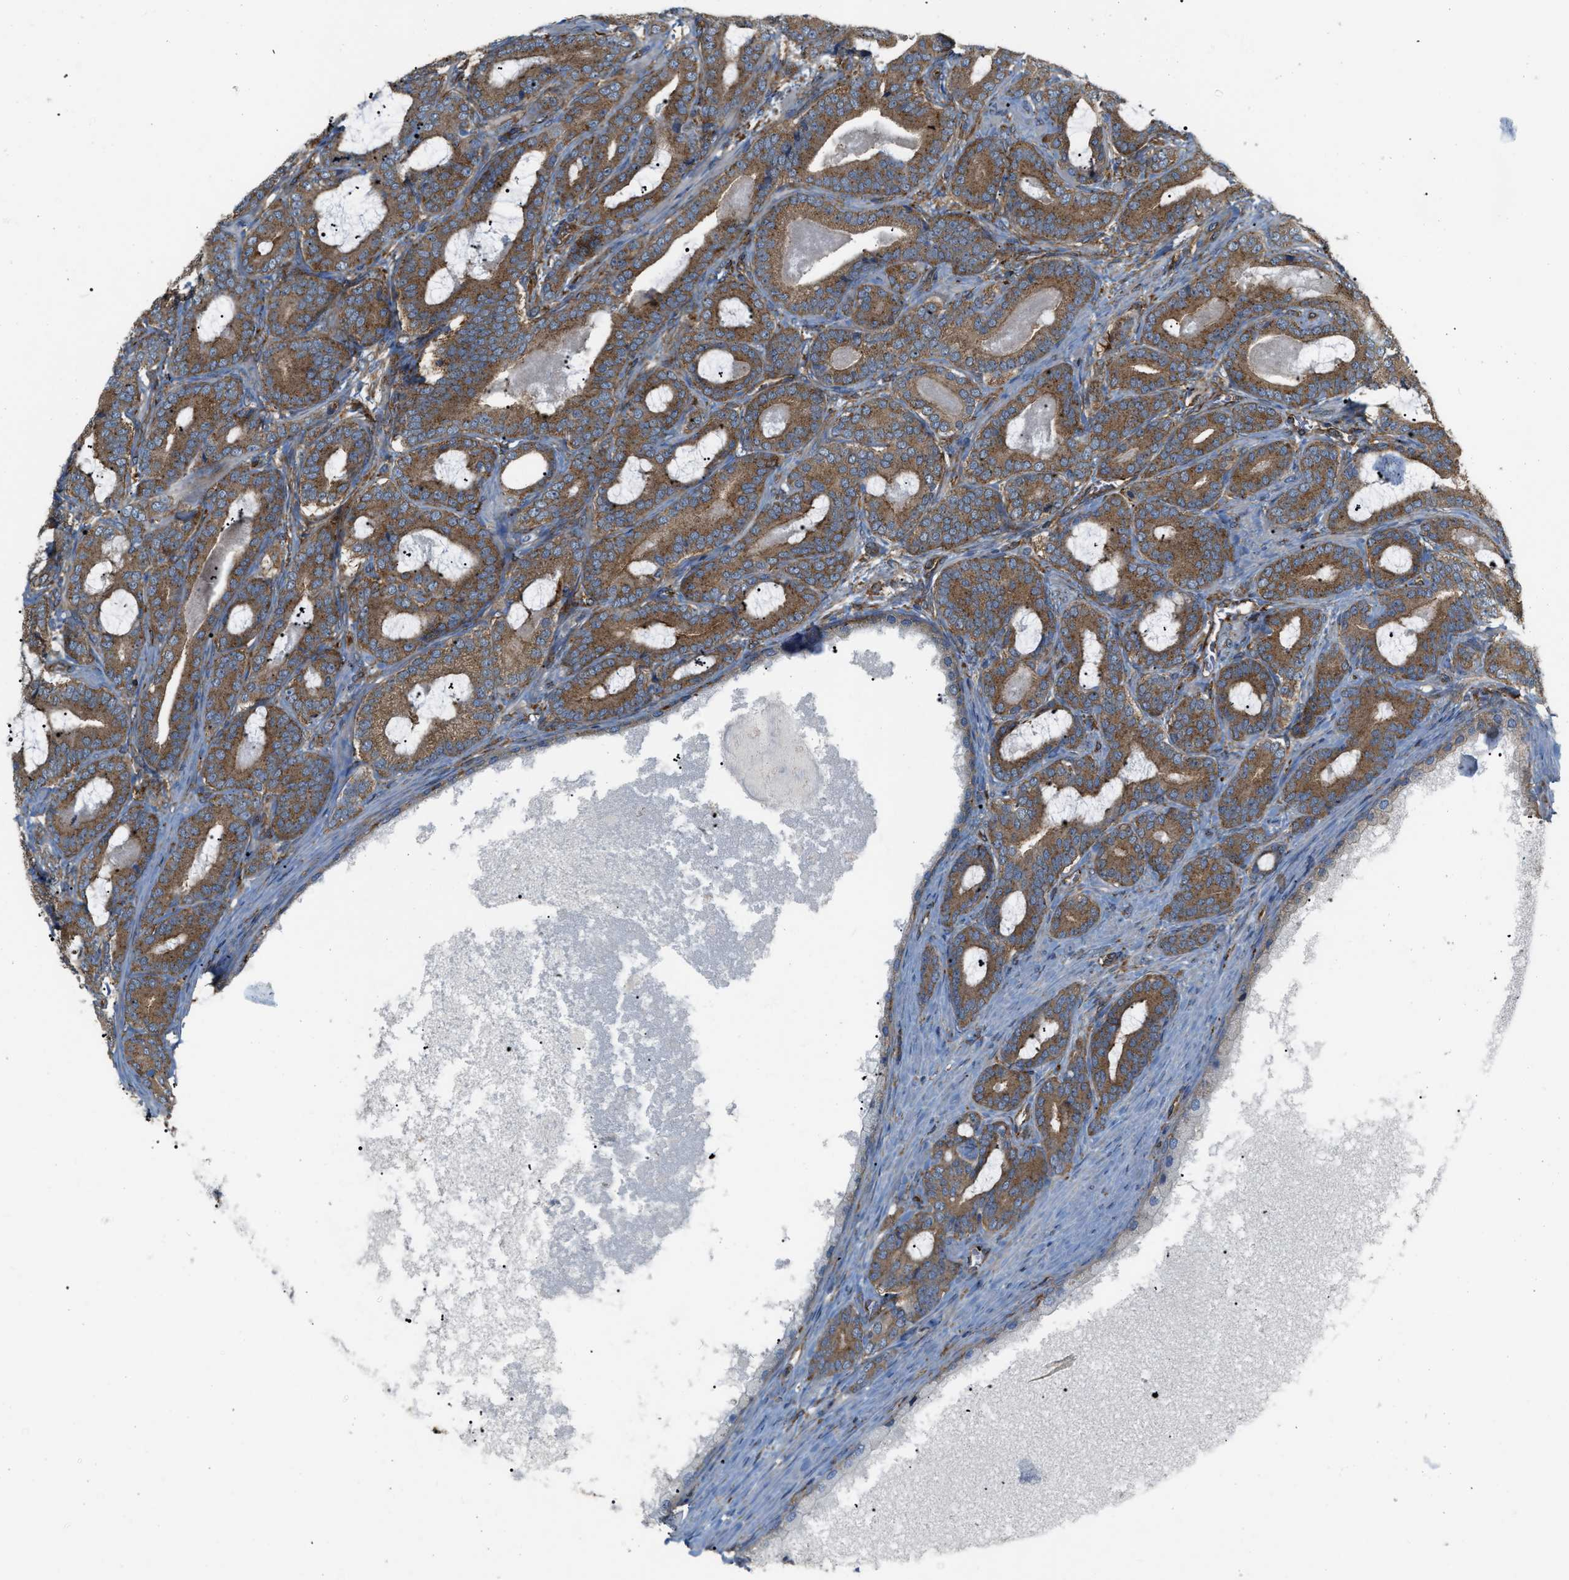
{"staining": {"intensity": "moderate", "quantity": ">75%", "location": "cytoplasmic/membranous"}, "tissue": "prostate cancer", "cell_type": "Tumor cells", "image_type": "cancer", "snomed": [{"axis": "morphology", "description": "Adenocarcinoma, High grade"}, {"axis": "topography", "description": "Prostate"}], "caption": "This histopathology image shows immunohistochemistry staining of prostate adenocarcinoma (high-grade), with medium moderate cytoplasmic/membranous staining in about >75% of tumor cells.", "gene": "PICALM", "patient": {"sex": "male", "age": 60}}